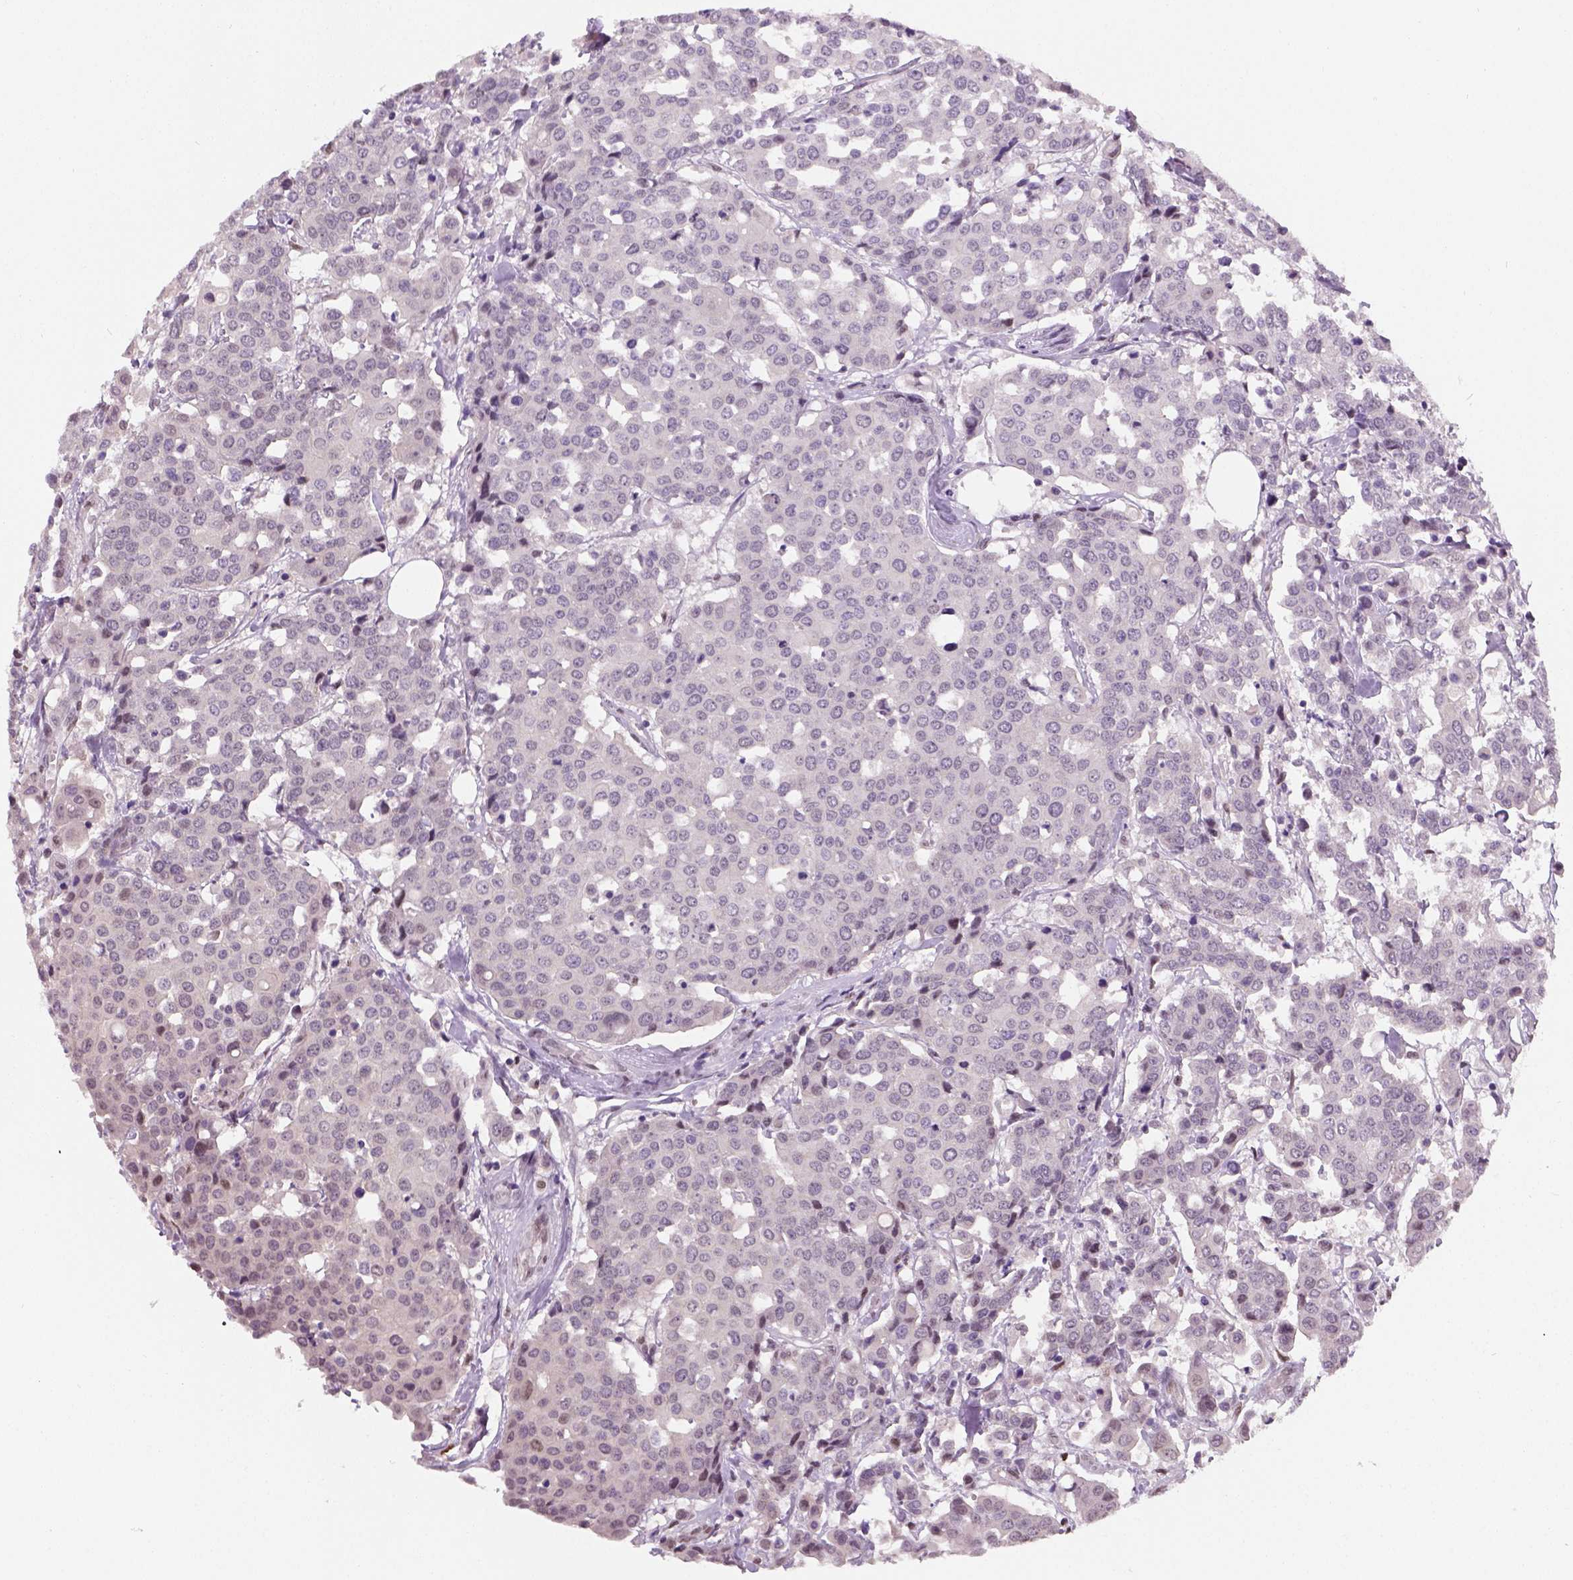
{"staining": {"intensity": "negative", "quantity": "none", "location": "none"}, "tissue": "carcinoid", "cell_type": "Tumor cells", "image_type": "cancer", "snomed": [{"axis": "morphology", "description": "Carcinoid, malignant, NOS"}, {"axis": "topography", "description": "Colon"}], "caption": "There is no significant positivity in tumor cells of carcinoid. The staining is performed using DAB (3,3'-diaminobenzidine) brown chromogen with nuclei counter-stained in using hematoxylin.", "gene": "C1orf112", "patient": {"sex": "male", "age": 81}}